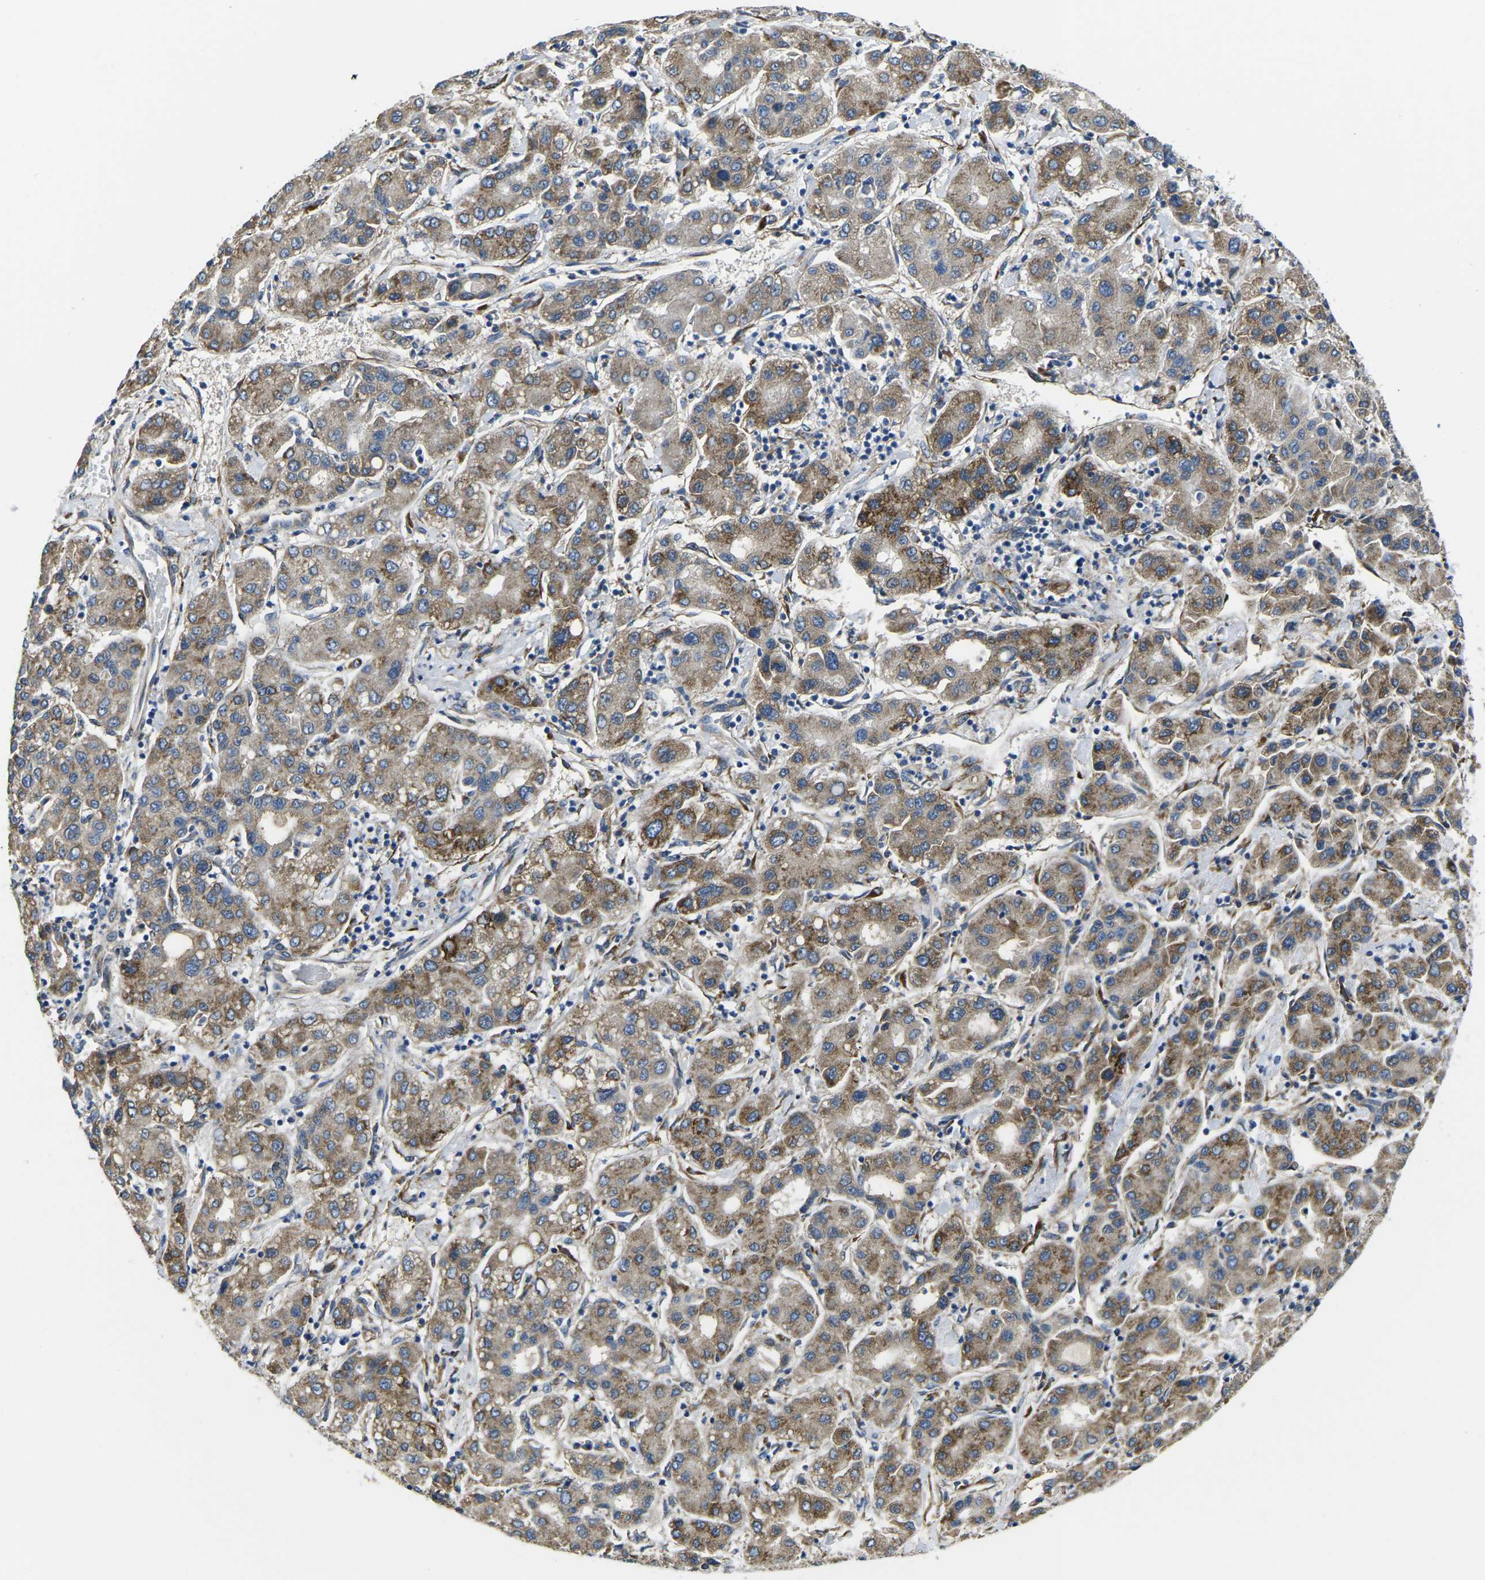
{"staining": {"intensity": "moderate", "quantity": ">75%", "location": "cytoplasmic/membranous"}, "tissue": "liver cancer", "cell_type": "Tumor cells", "image_type": "cancer", "snomed": [{"axis": "morphology", "description": "Carcinoma, Hepatocellular, NOS"}, {"axis": "topography", "description": "Liver"}], "caption": "The immunohistochemical stain highlights moderate cytoplasmic/membranous expression in tumor cells of liver cancer tissue. (DAB (3,3'-diaminobenzidine) = brown stain, brightfield microscopy at high magnification).", "gene": "PDZD8", "patient": {"sex": "male", "age": 65}}